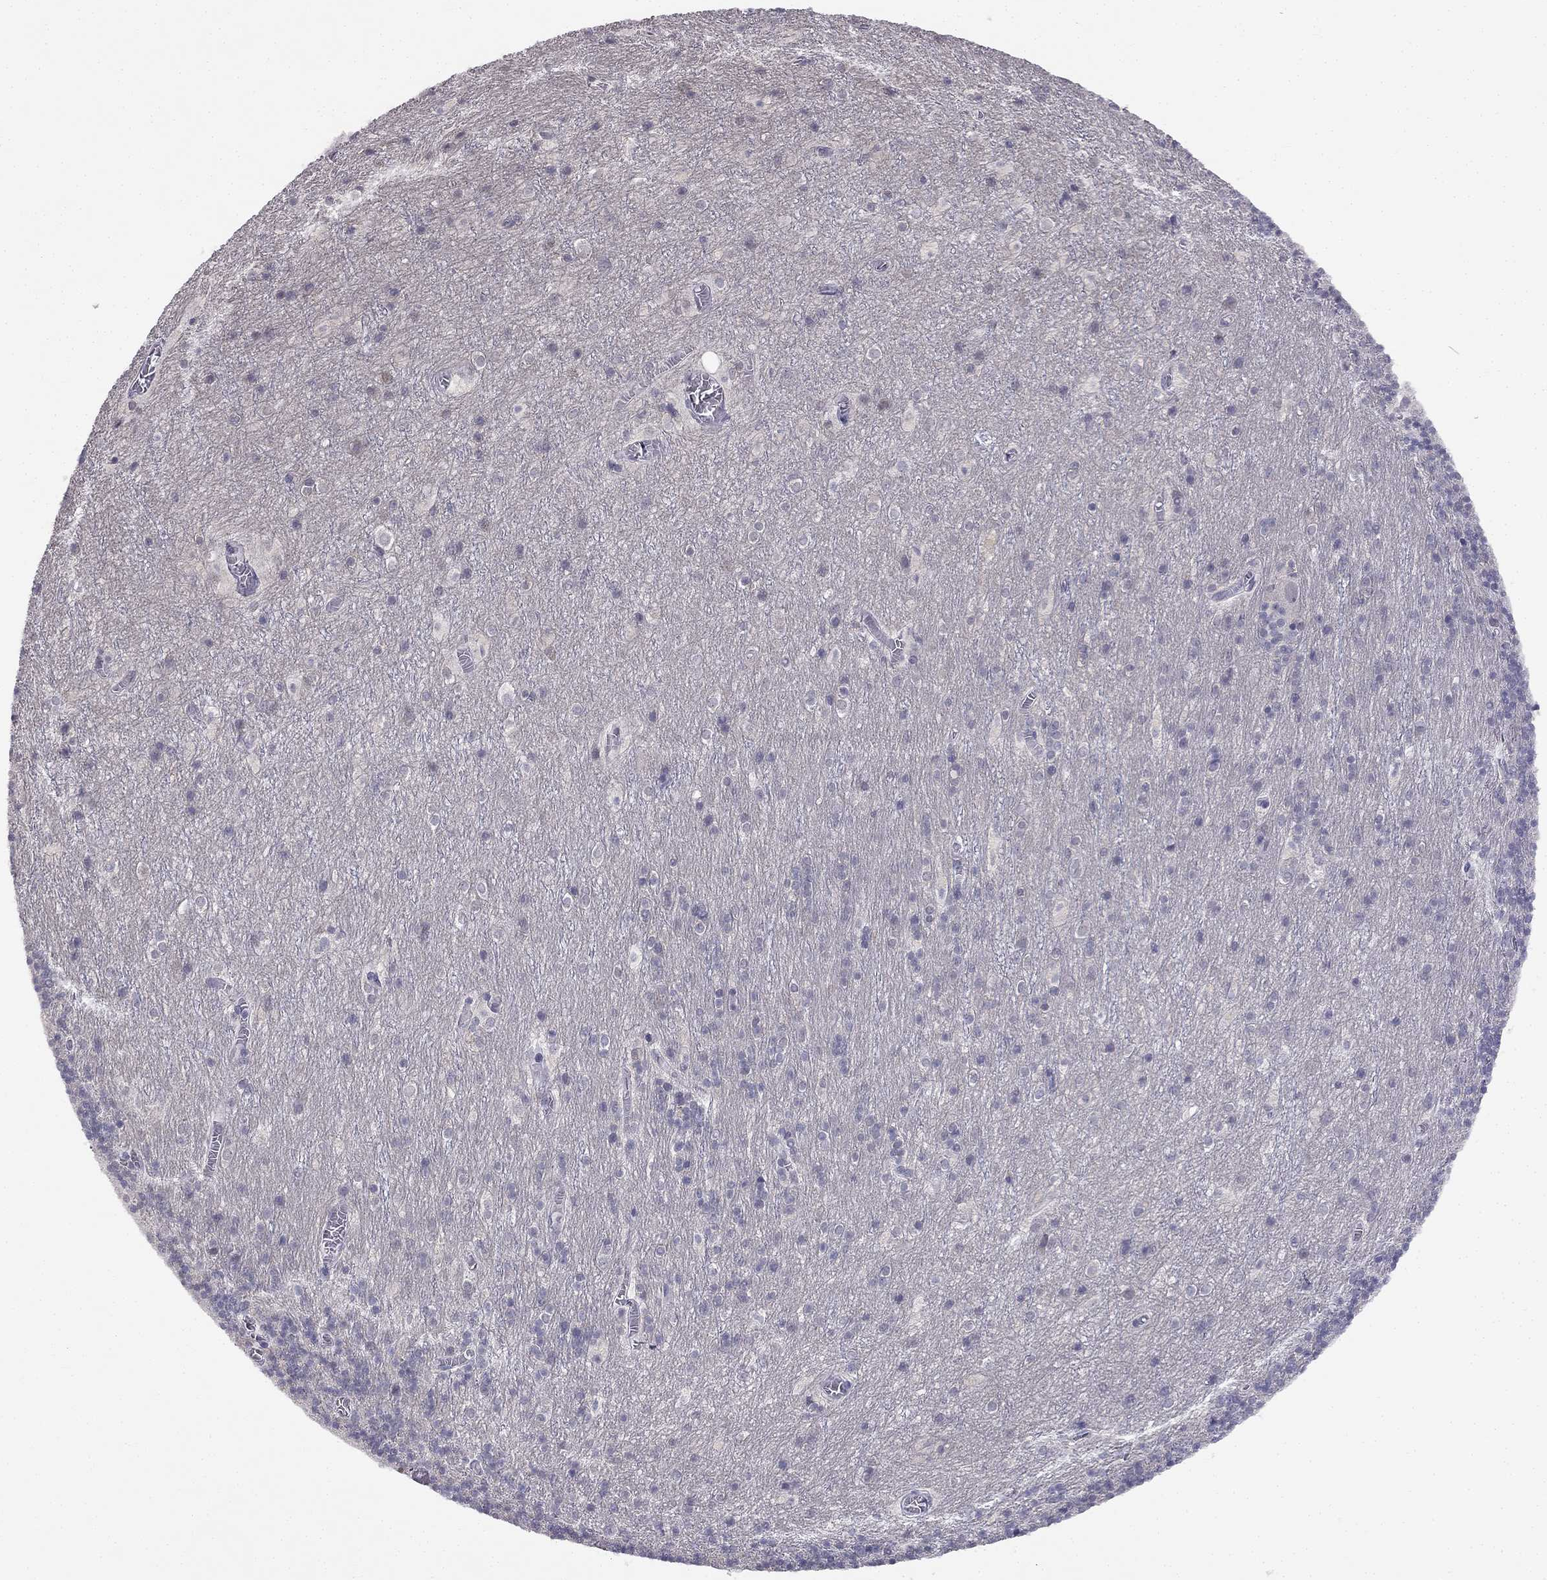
{"staining": {"intensity": "negative", "quantity": "none", "location": "none"}, "tissue": "cerebellum", "cell_type": "Cells in granular layer", "image_type": "normal", "snomed": [{"axis": "morphology", "description": "Normal tissue, NOS"}, {"axis": "topography", "description": "Cerebellum"}], "caption": "The IHC photomicrograph has no significant staining in cells in granular layer of cerebellum. (DAB immunohistochemistry with hematoxylin counter stain).", "gene": "C16orf89", "patient": {"sex": "male", "age": 70}}